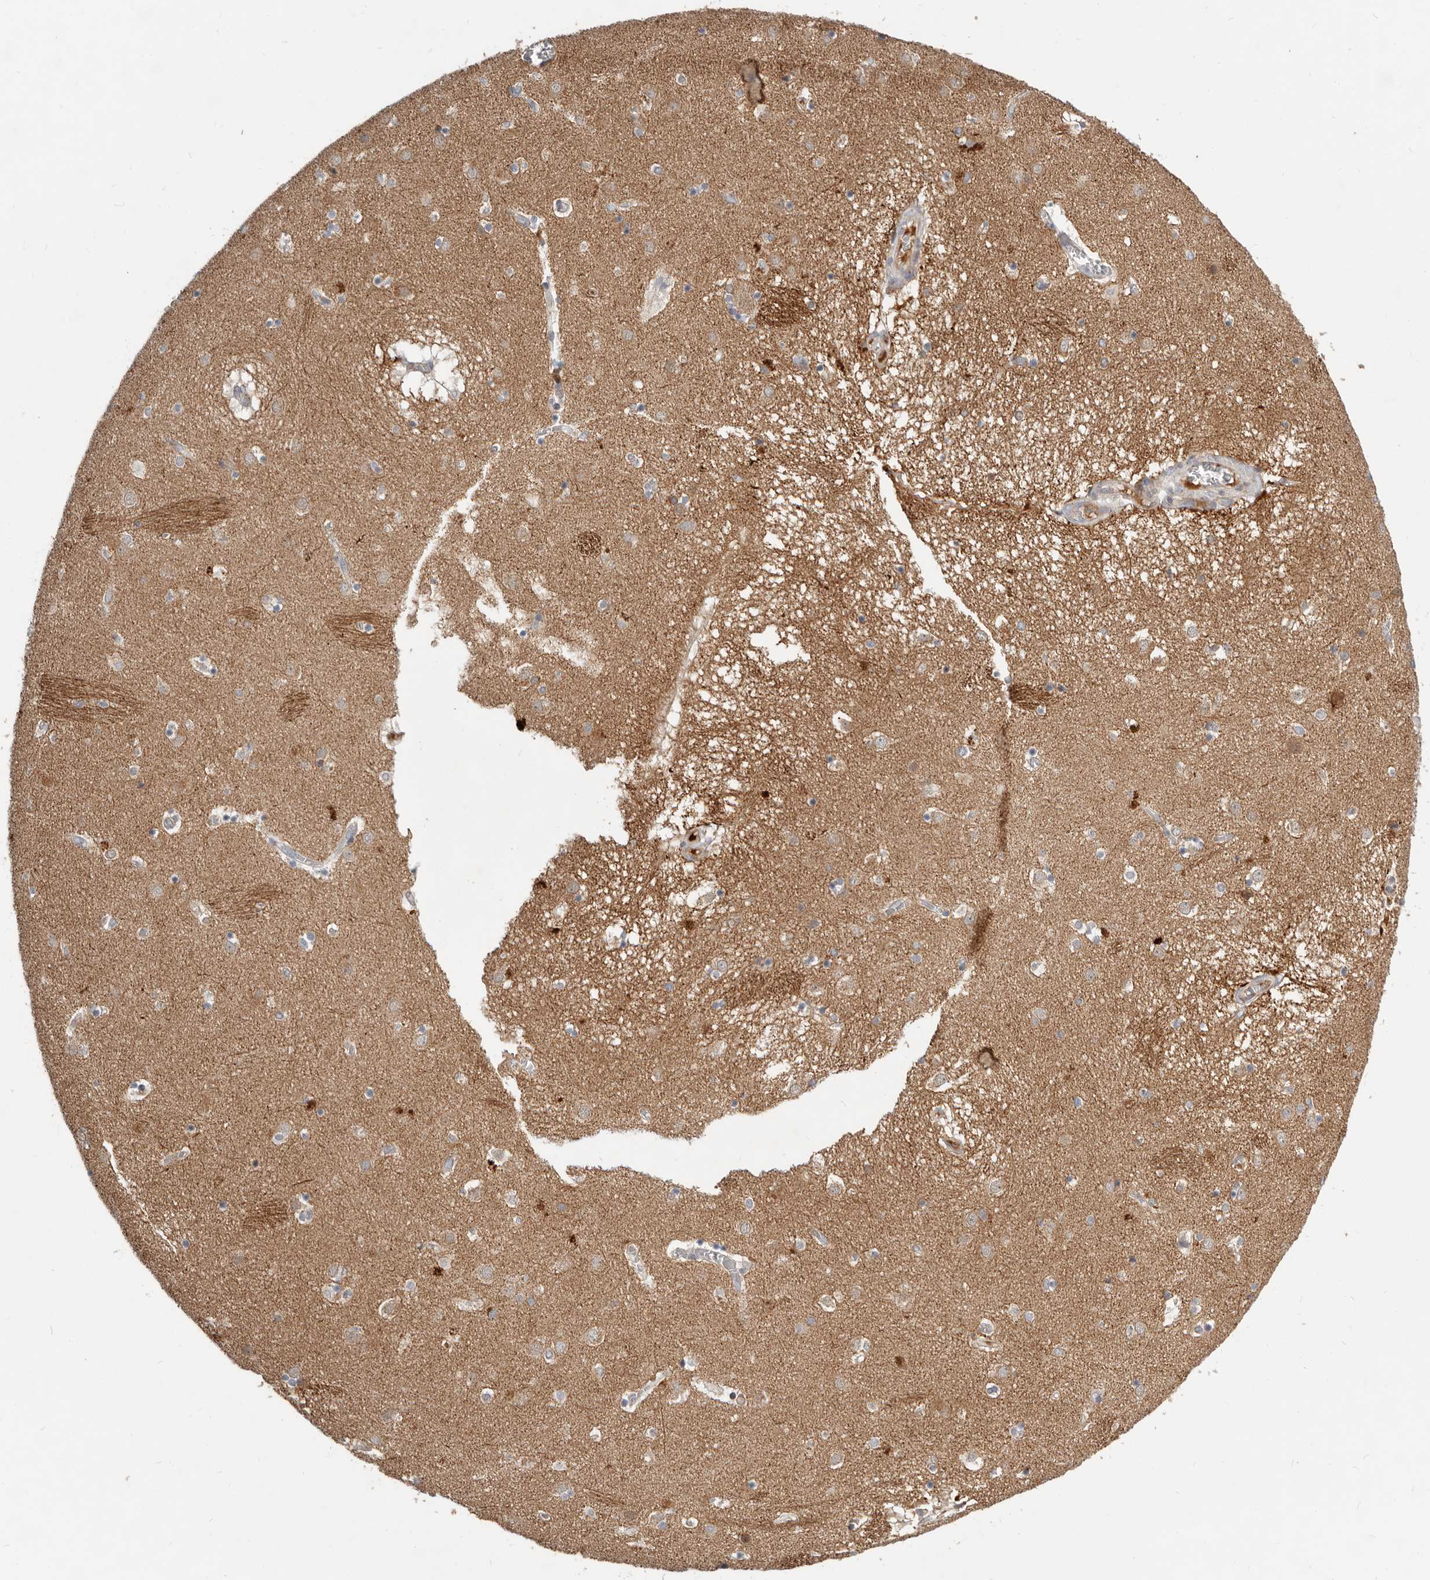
{"staining": {"intensity": "moderate", "quantity": "<25%", "location": "cytoplasmic/membranous"}, "tissue": "caudate", "cell_type": "Glial cells", "image_type": "normal", "snomed": [{"axis": "morphology", "description": "Normal tissue, NOS"}, {"axis": "topography", "description": "Lateral ventricle wall"}], "caption": "Immunohistochemical staining of unremarkable caudate reveals <25% levels of moderate cytoplasmic/membranous protein staining in about <25% of glial cells.", "gene": "NPY4R2", "patient": {"sex": "male", "age": 70}}